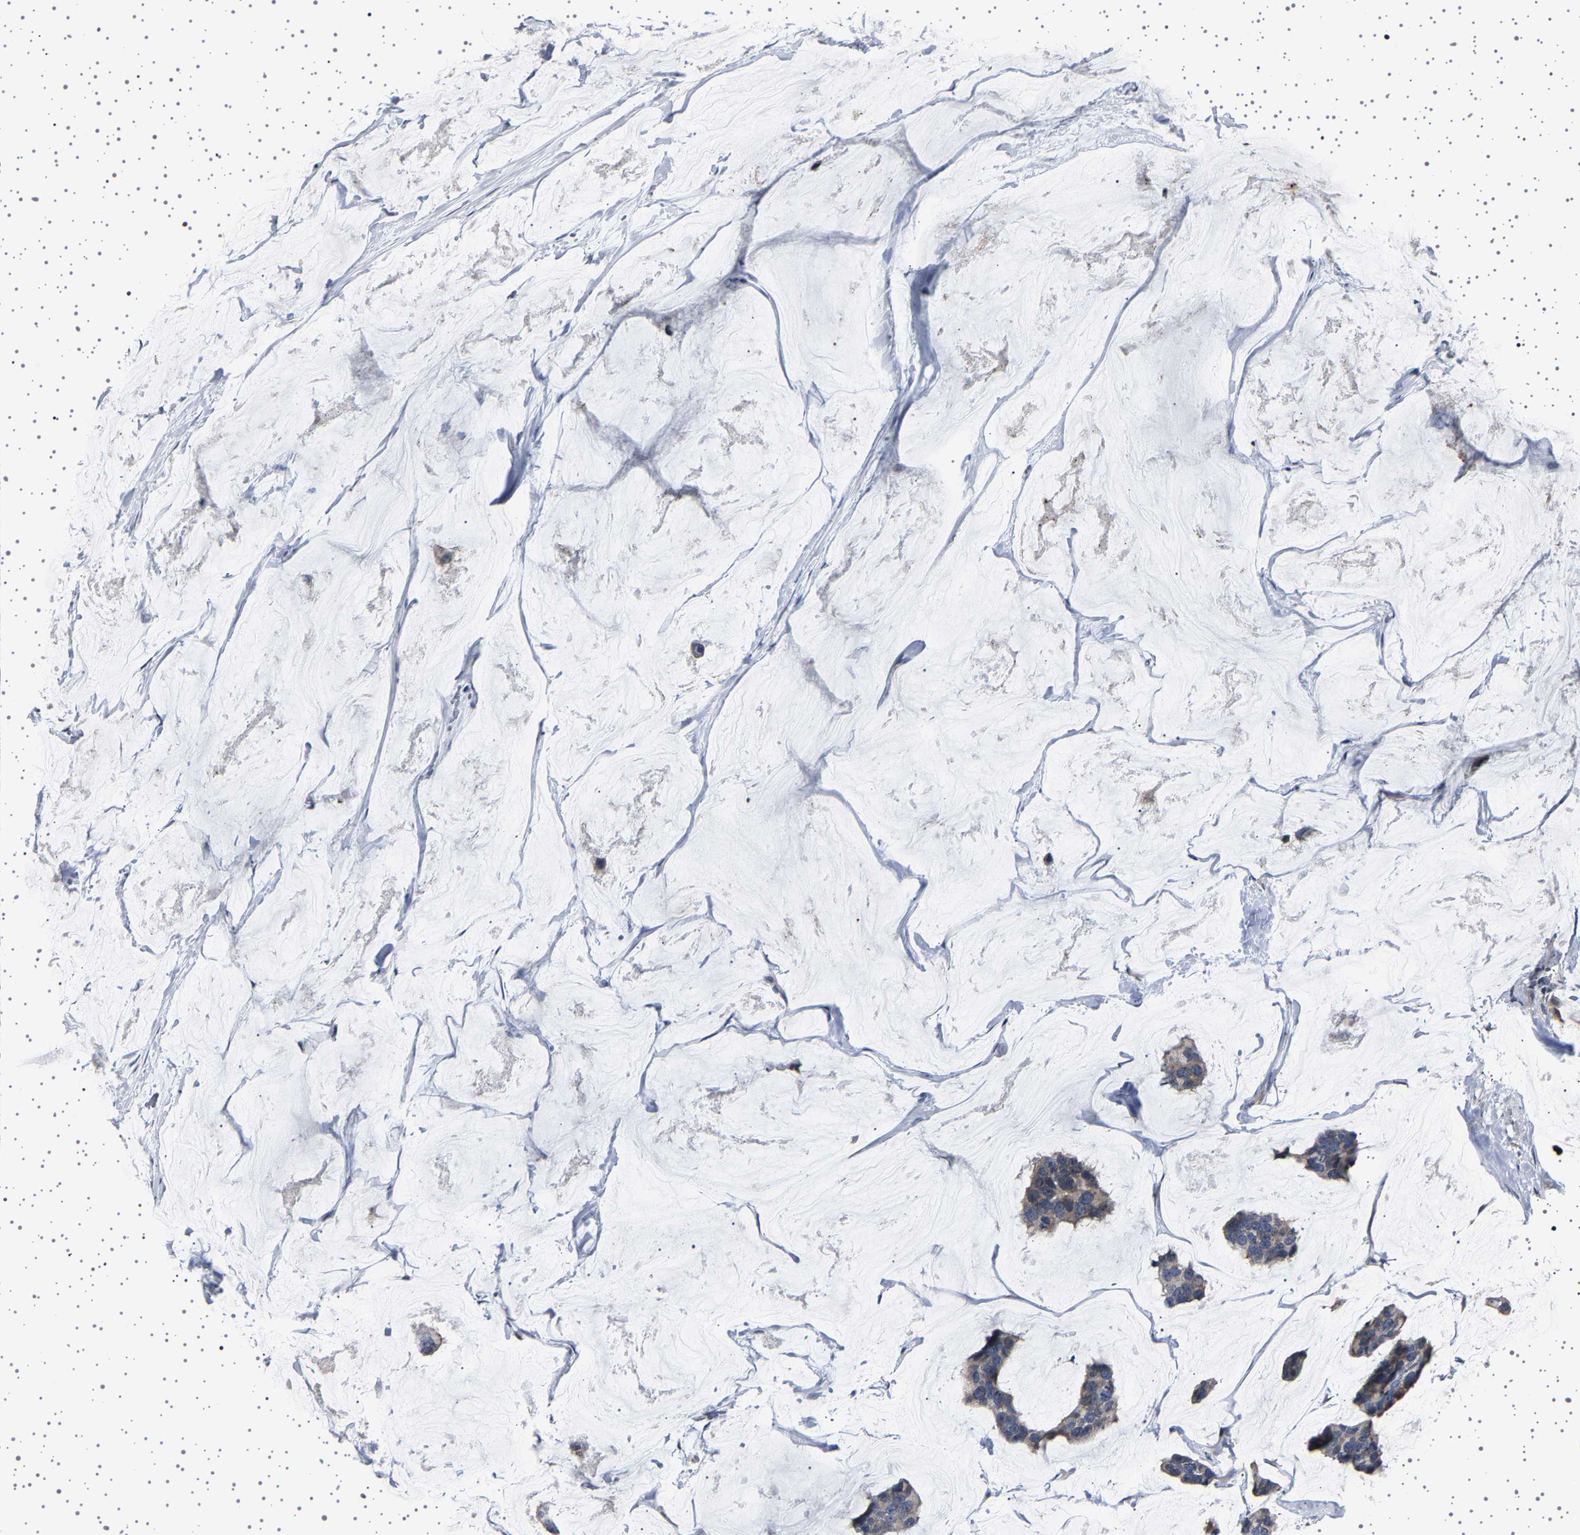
{"staining": {"intensity": "weak", "quantity": "25%-75%", "location": "cytoplasmic/membranous"}, "tissue": "breast cancer", "cell_type": "Tumor cells", "image_type": "cancer", "snomed": [{"axis": "morphology", "description": "Normal tissue, NOS"}, {"axis": "morphology", "description": "Duct carcinoma"}, {"axis": "topography", "description": "Breast"}], "caption": "Human breast cancer stained with a brown dye displays weak cytoplasmic/membranous positive staining in about 25%-75% of tumor cells.", "gene": "IL10RB", "patient": {"sex": "female", "age": 50}}